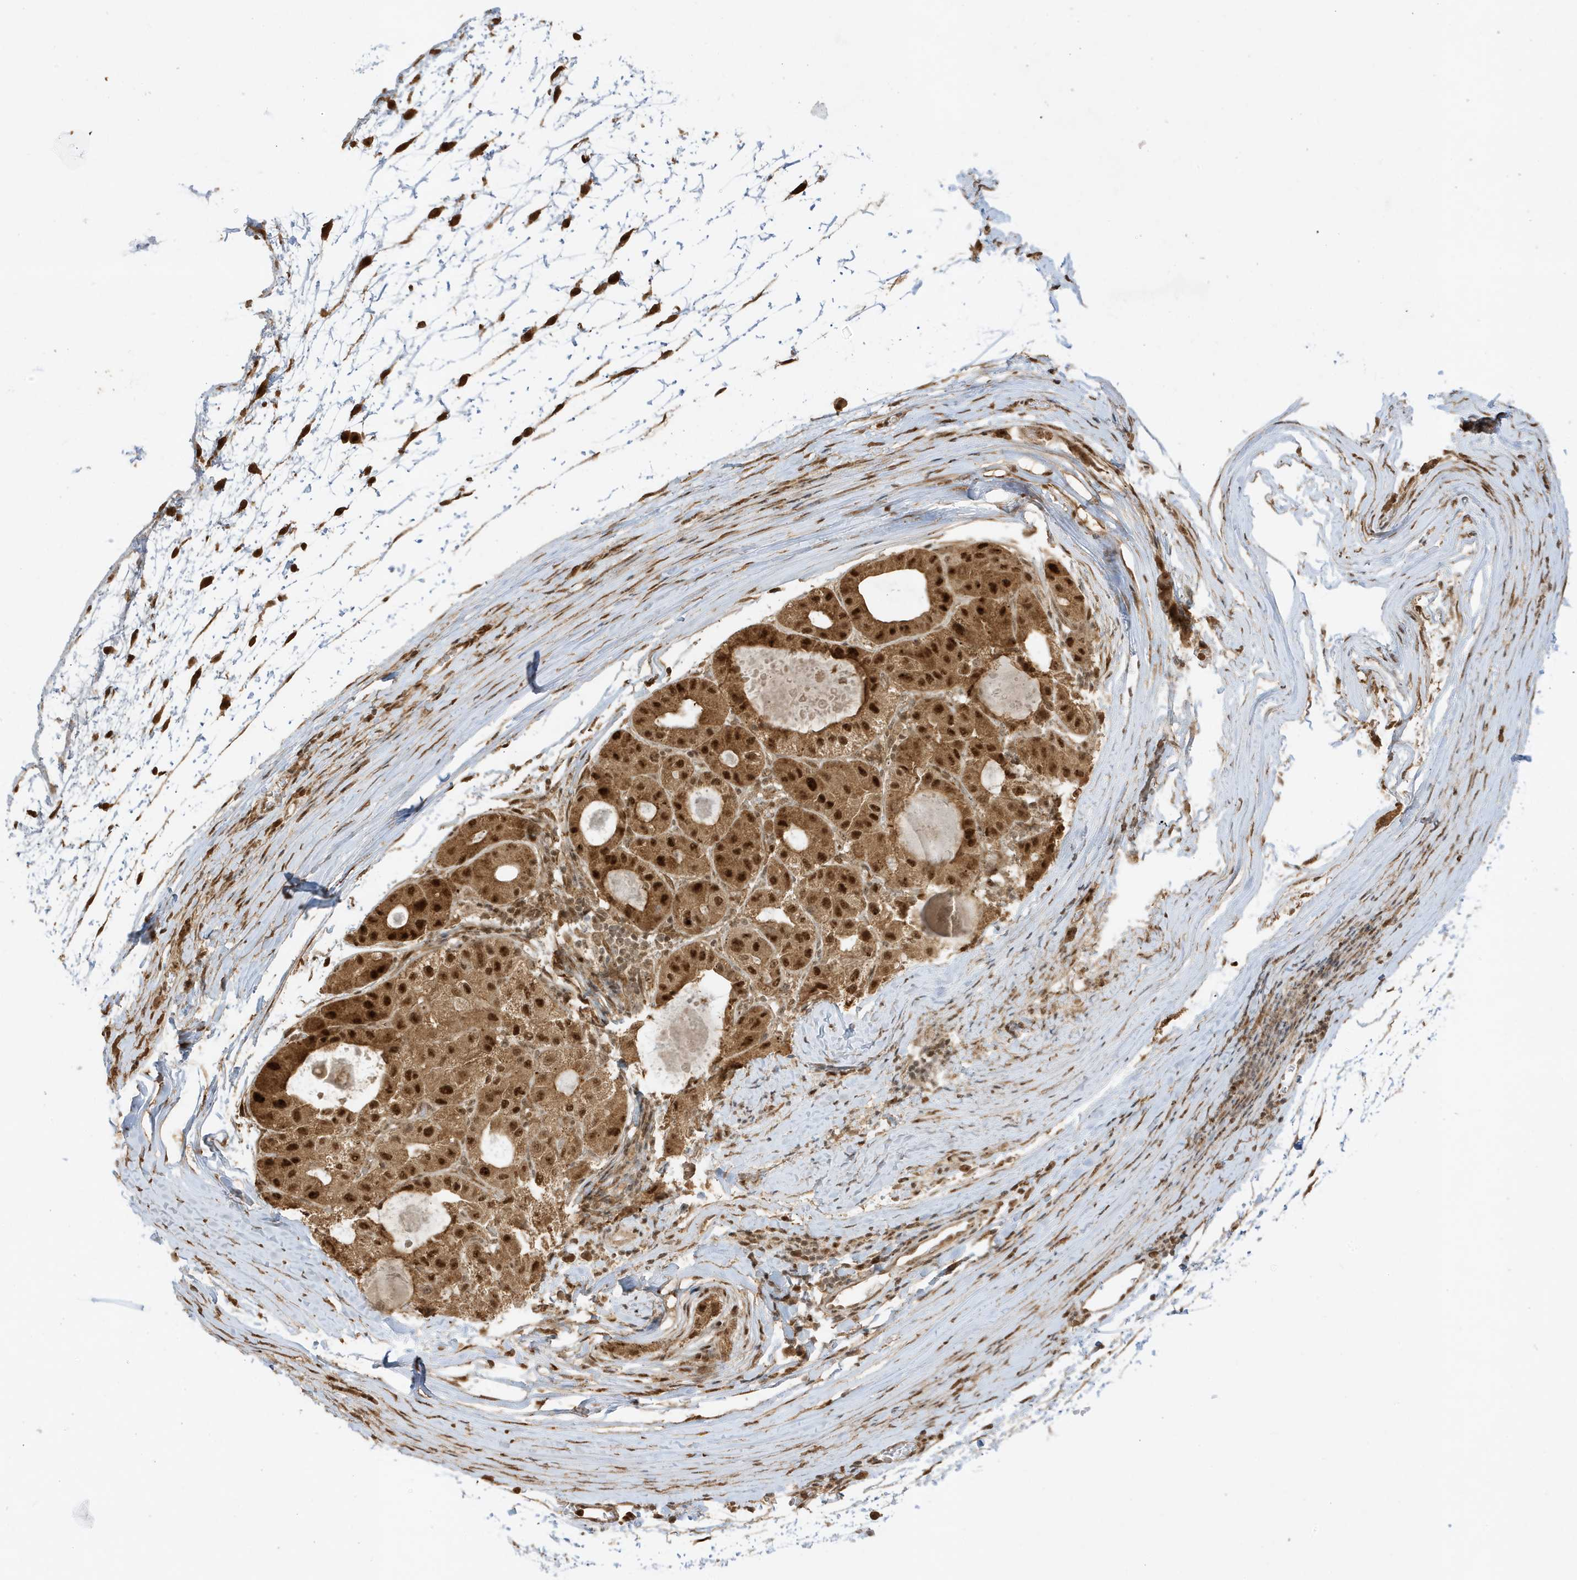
{"staining": {"intensity": "strong", "quantity": ">75%", "location": "cytoplasmic/membranous,nuclear"}, "tissue": "liver cancer", "cell_type": "Tumor cells", "image_type": "cancer", "snomed": [{"axis": "morphology", "description": "Carcinoma, Hepatocellular, NOS"}, {"axis": "topography", "description": "Liver"}], "caption": "Liver hepatocellular carcinoma stained for a protein exhibits strong cytoplasmic/membranous and nuclear positivity in tumor cells.", "gene": "ZBTB41", "patient": {"sex": "male", "age": 80}}